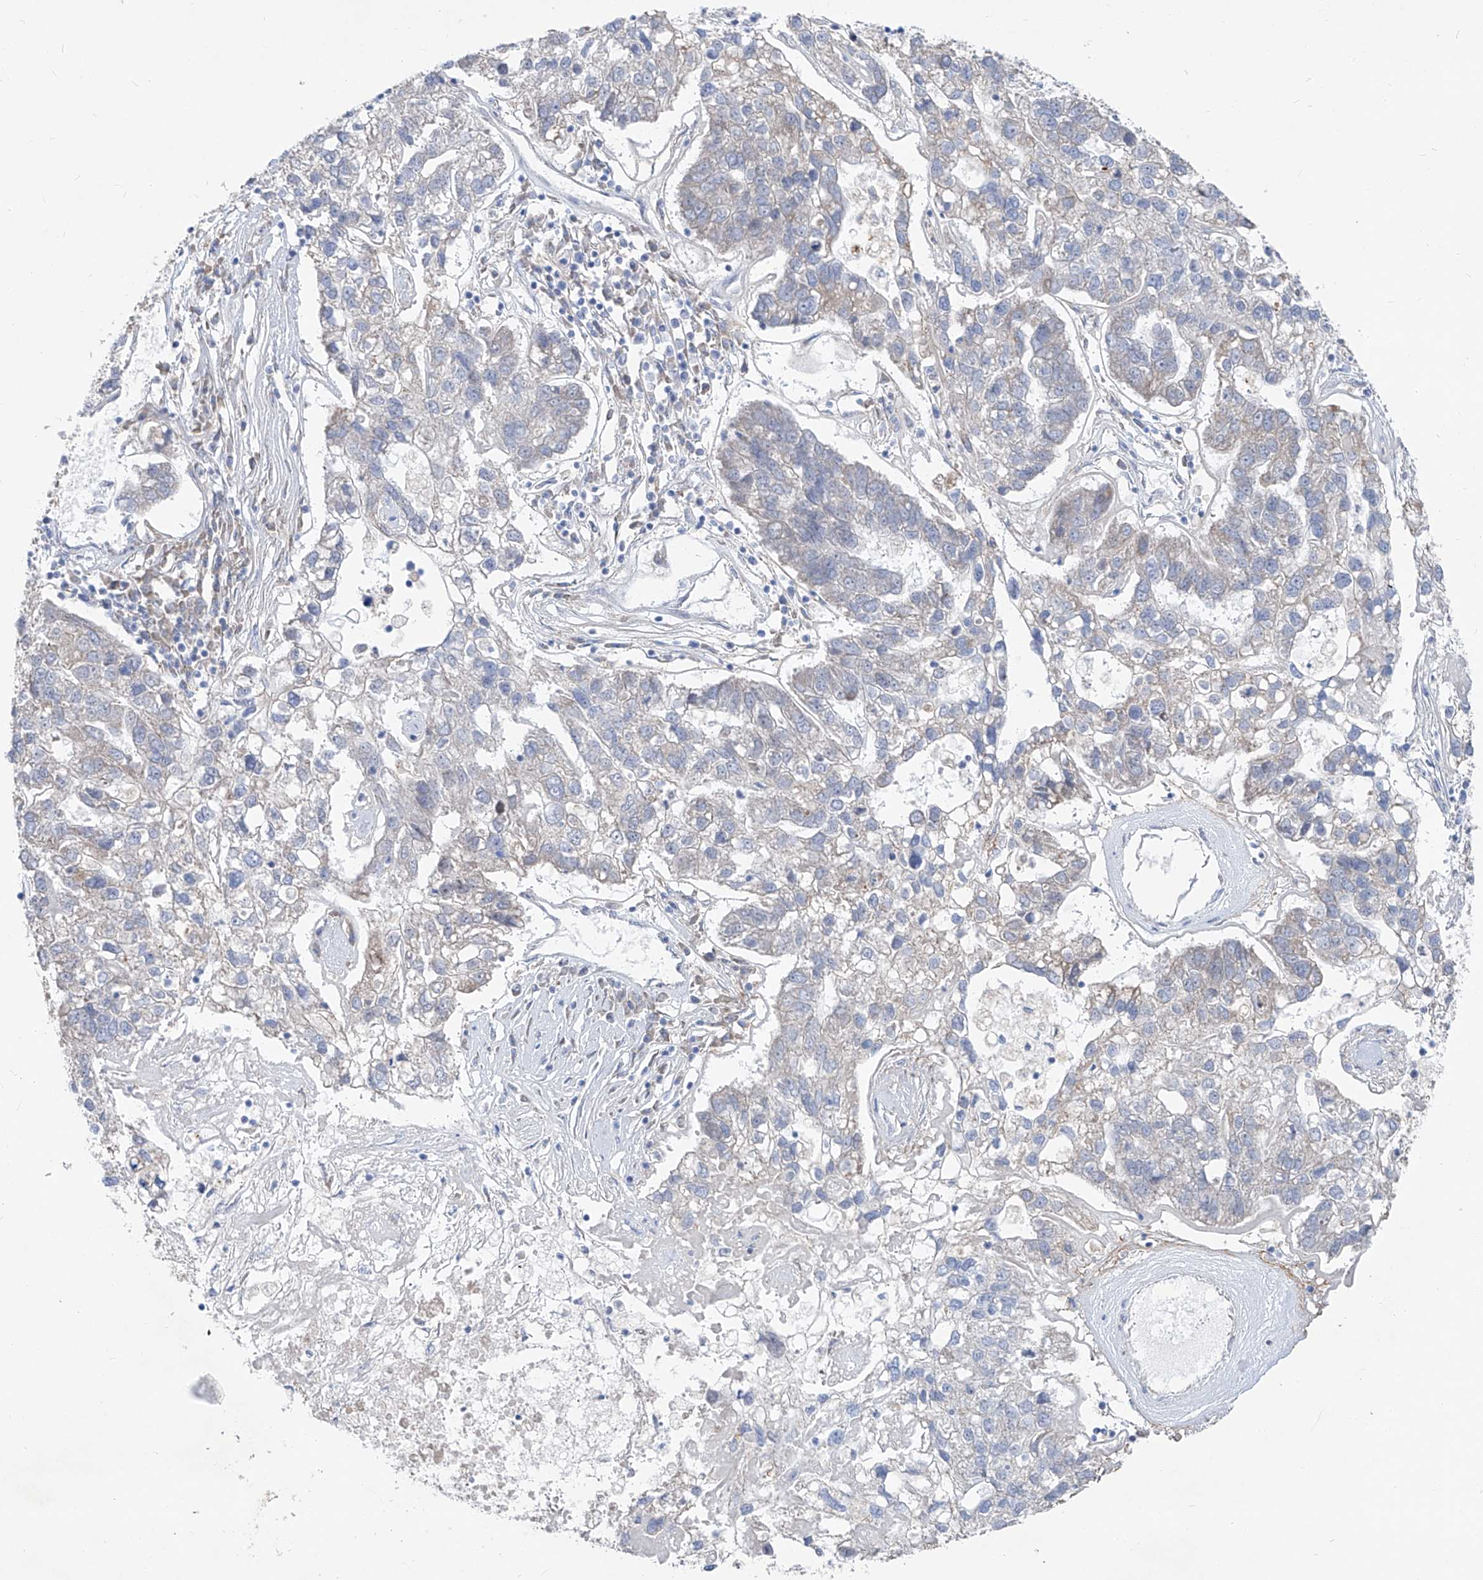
{"staining": {"intensity": "moderate", "quantity": "<25%", "location": "cytoplasmic/membranous"}, "tissue": "pancreatic cancer", "cell_type": "Tumor cells", "image_type": "cancer", "snomed": [{"axis": "morphology", "description": "Adenocarcinoma, NOS"}, {"axis": "topography", "description": "Pancreas"}], "caption": "Immunohistochemistry (IHC) micrograph of human pancreatic cancer (adenocarcinoma) stained for a protein (brown), which reveals low levels of moderate cytoplasmic/membranous staining in approximately <25% of tumor cells.", "gene": "UFL1", "patient": {"sex": "female", "age": 61}}